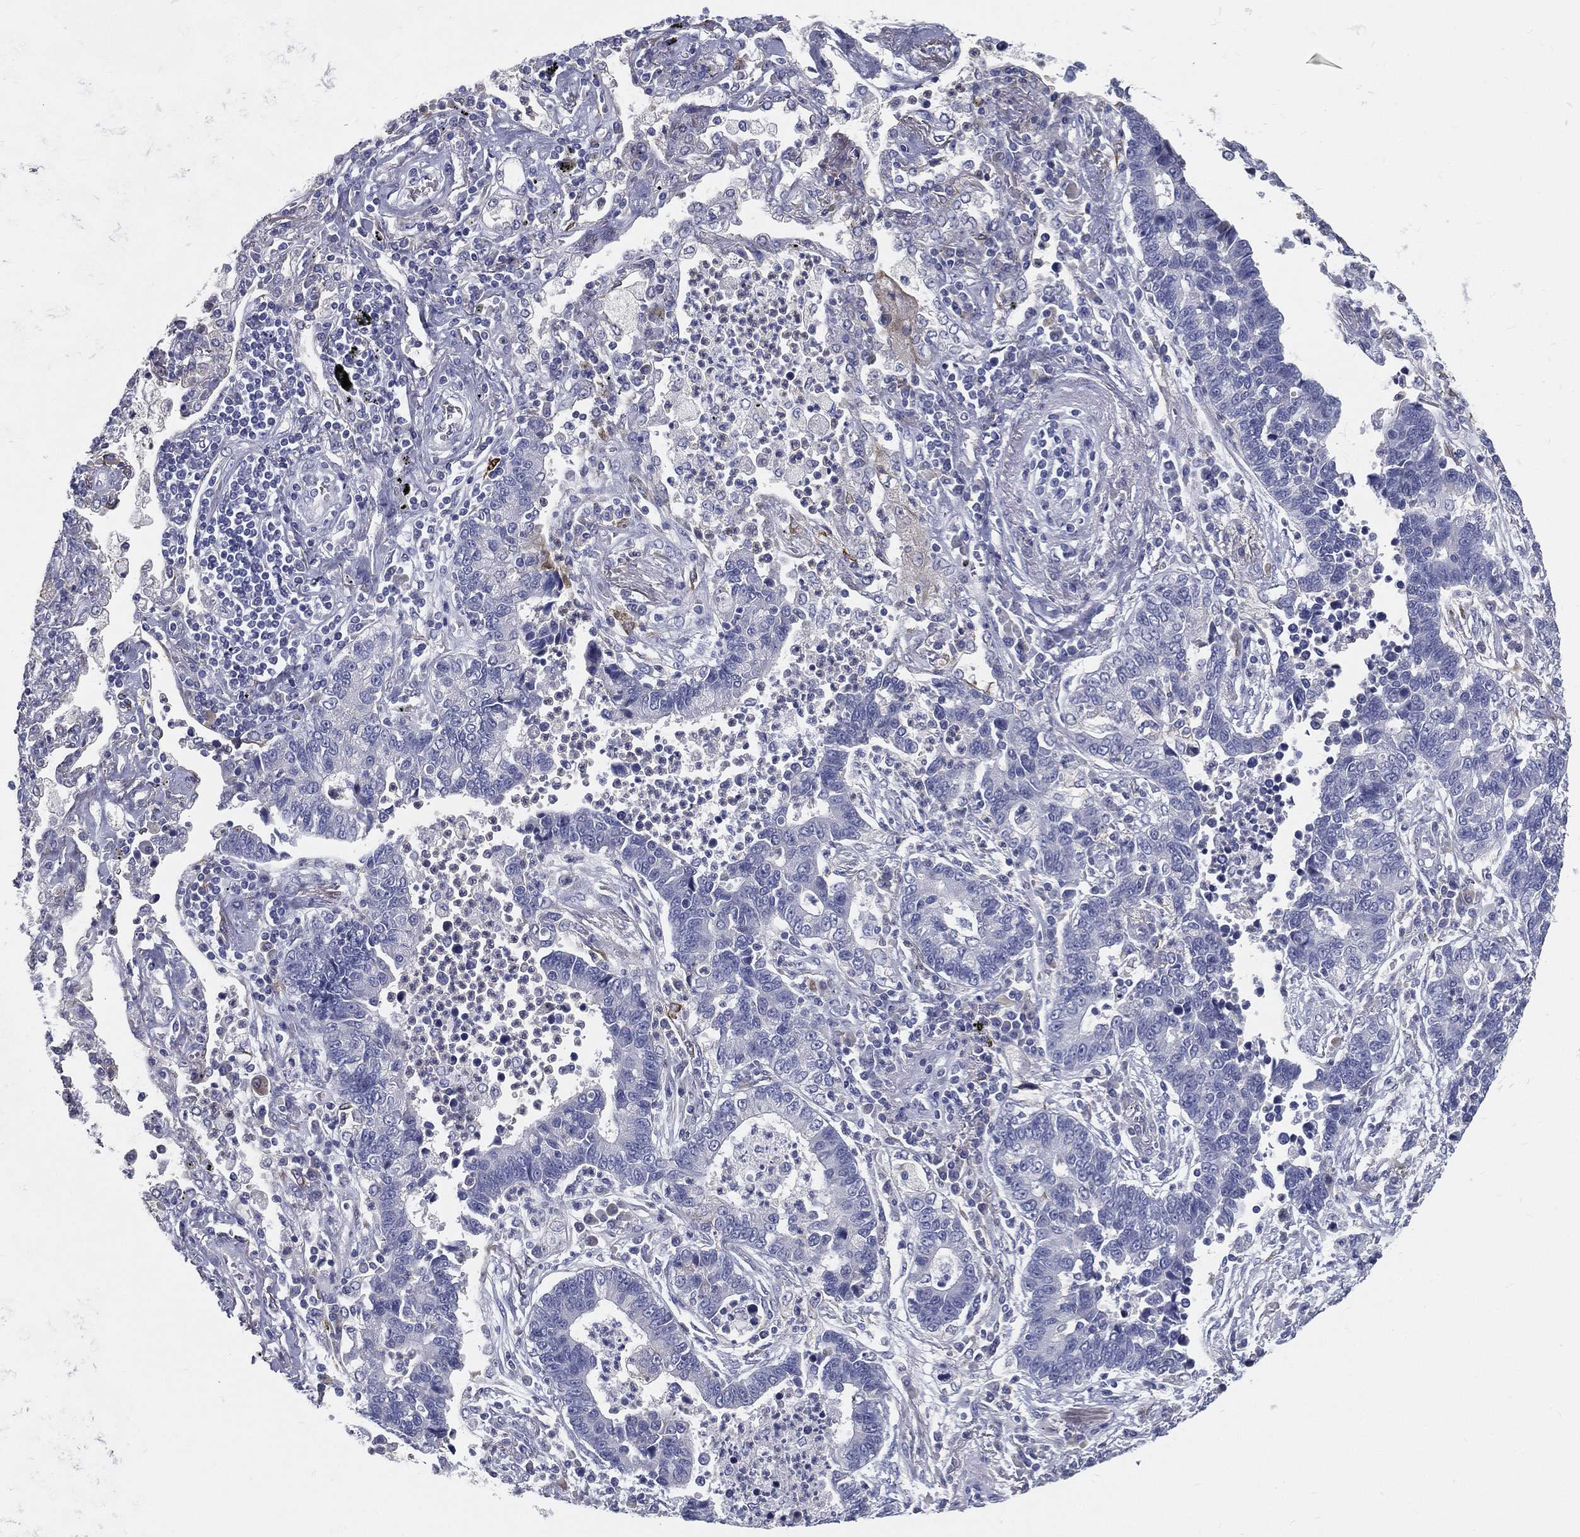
{"staining": {"intensity": "negative", "quantity": "none", "location": "none"}, "tissue": "lung cancer", "cell_type": "Tumor cells", "image_type": "cancer", "snomed": [{"axis": "morphology", "description": "Adenocarcinoma, NOS"}, {"axis": "topography", "description": "Lung"}], "caption": "The micrograph shows no staining of tumor cells in lung cancer (adenocarcinoma).", "gene": "STS", "patient": {"sex": "female", "age": 57}}